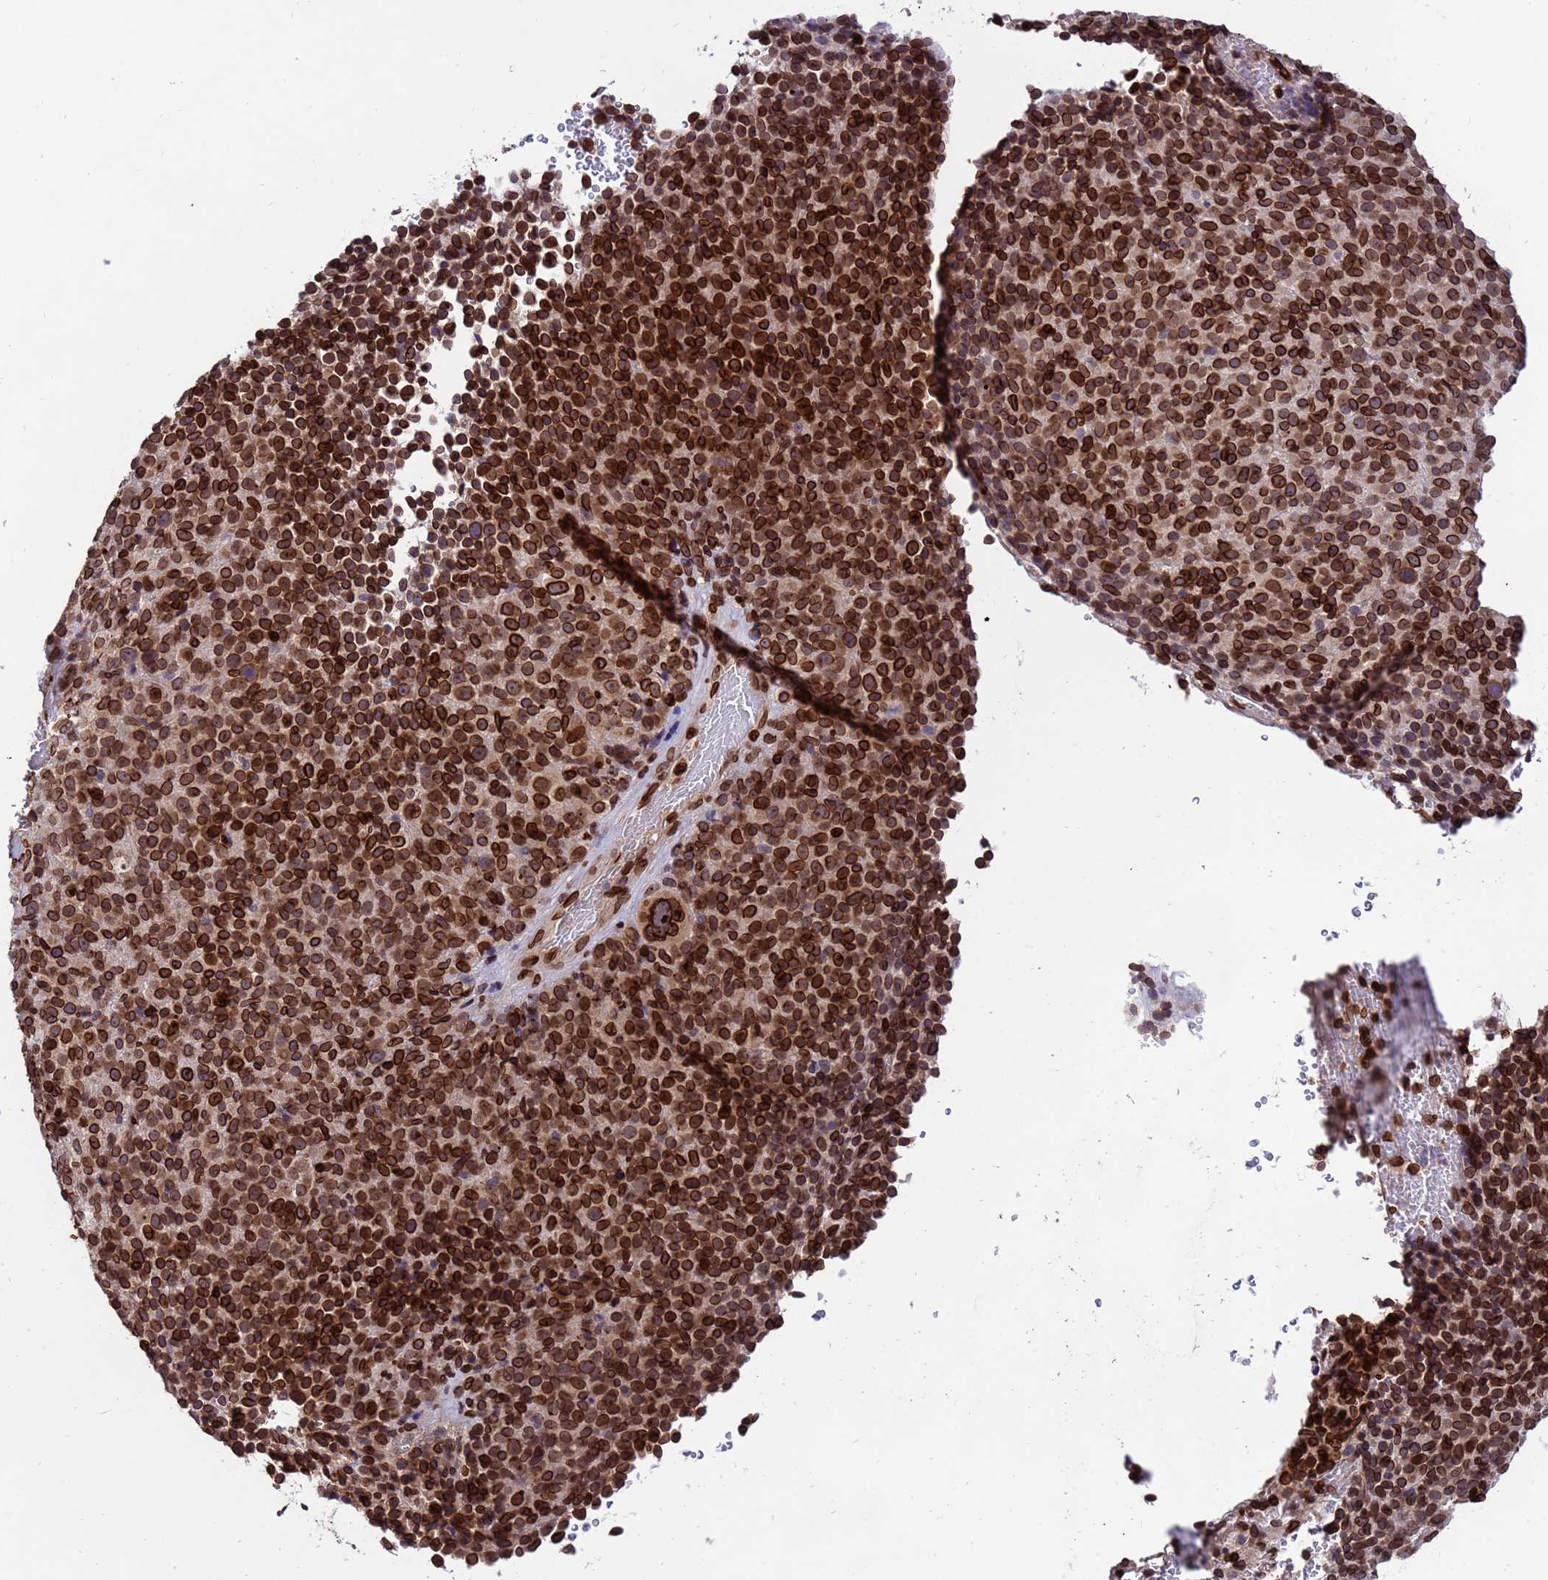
{"staining": {"intensity": "strong", "quantity": ">75%", "location": "cytoplasmic/membranous,nuclear"}, "tissue": "melanoma", "cell_type": "Tumor cells", "image_type": "cancer", "snomed": [{"axis": "morphology", "description": "Malignant melanoma, Metastatic site"}, {"axis": "topography", "description": "Brain"}], "caption": "Immunohistochemistry (DAB) staining of melanoma shows strong cytoplasmic/membranous and nuclear protein expression in approximately >75% of tumor cells.", "gene": "GPR135", "patient": {"sex": "female", "age": 56}}